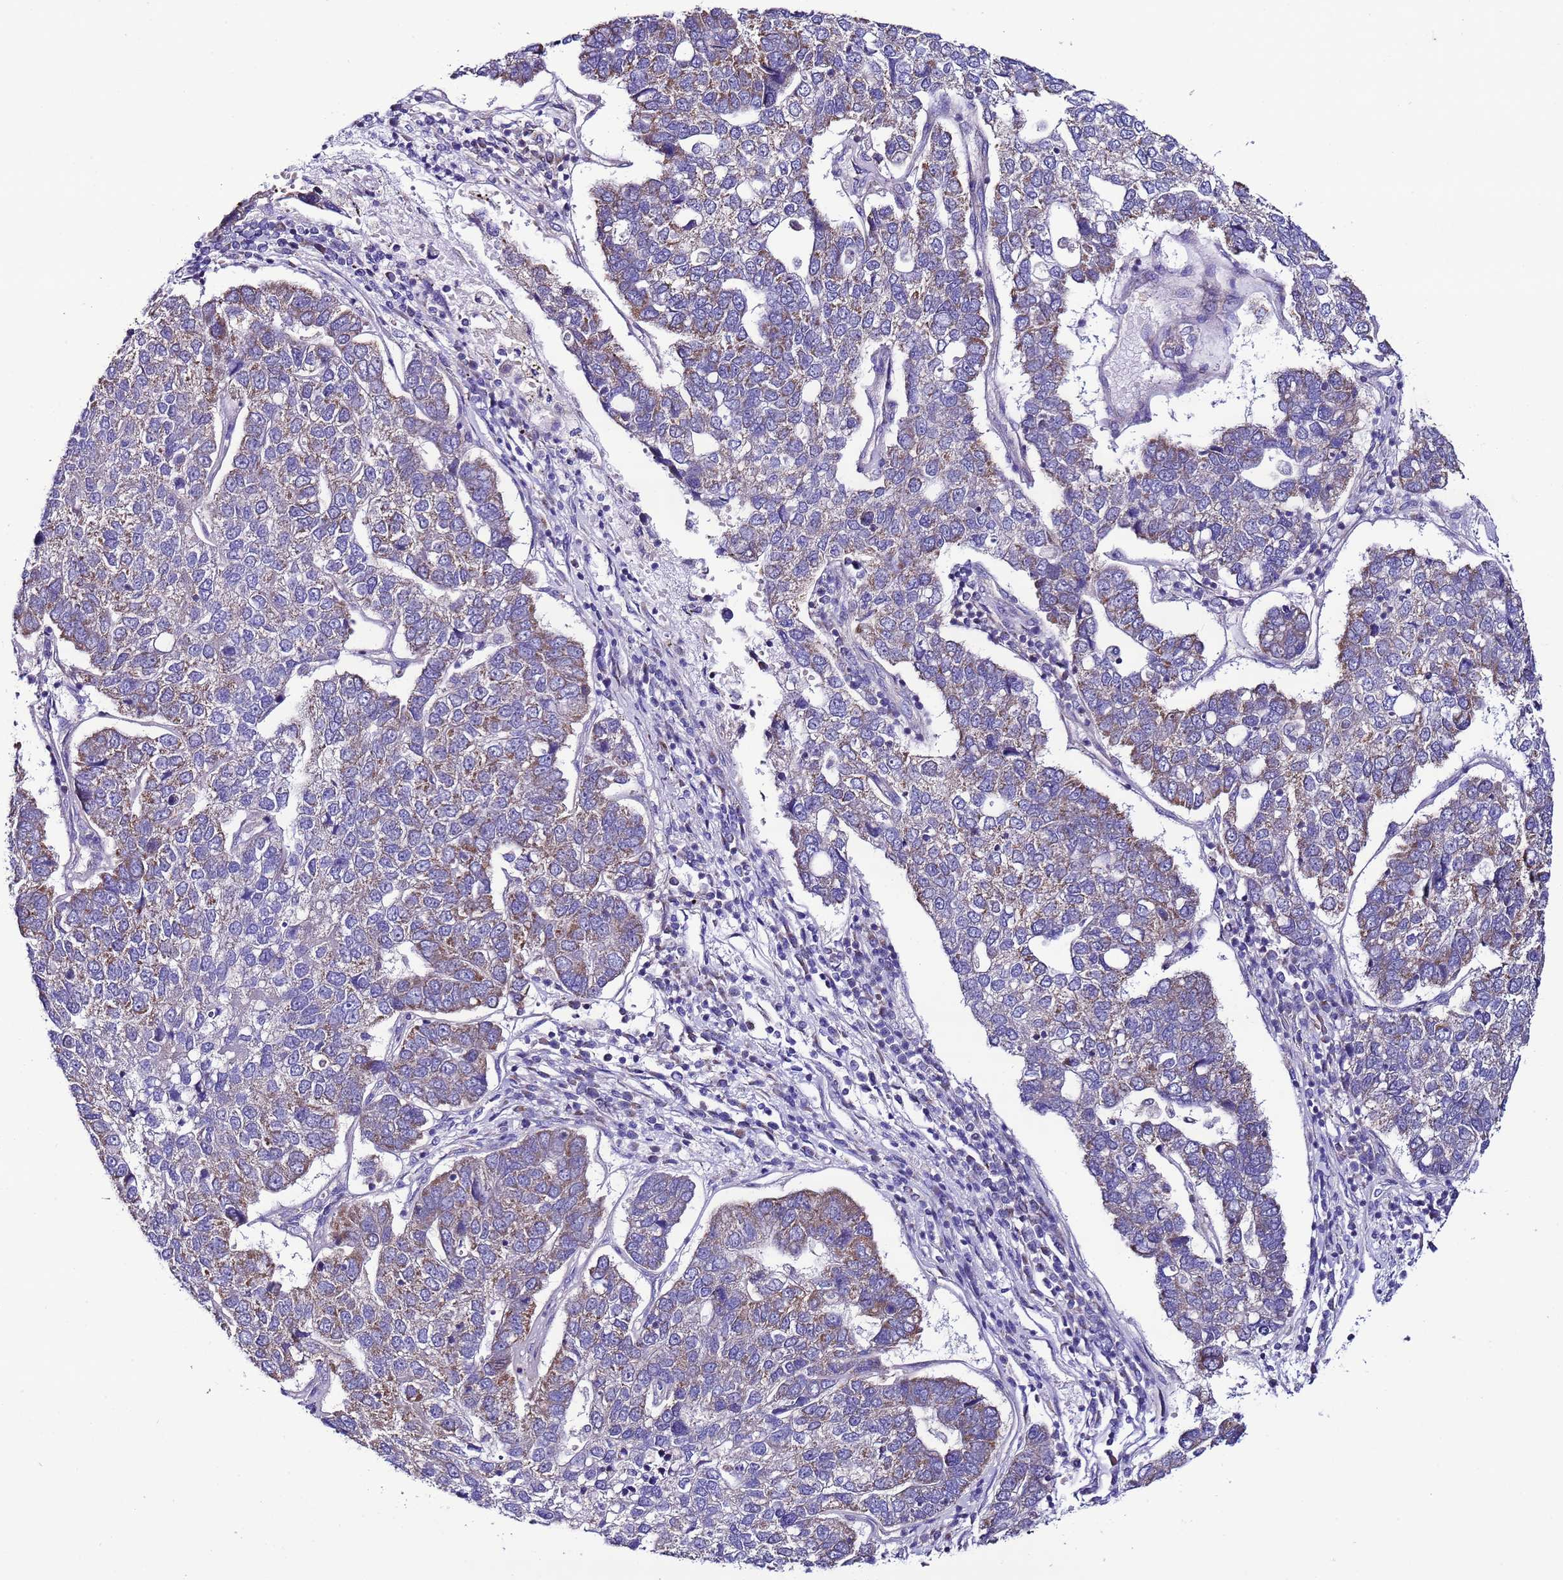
{"staining": {"intensity": "weak", "quantity": "<25%", "location": "cytoplasmic/membranous"}, "tissue": "pancreatic cancer", "cell_type": "Tumor cells", "image_type": "cancer", "snomed": [{"axis": "morphology", "description": "Adenocarcinoma, NOS"}, {"axis": "topography", "description": "Pancreas"}], "caption": "Tumor cells show no significant staining in pancreatic cancer (adenocarcinoma).", "gene": "AHI1", "patient": {"sex": "female", "age": 61}}